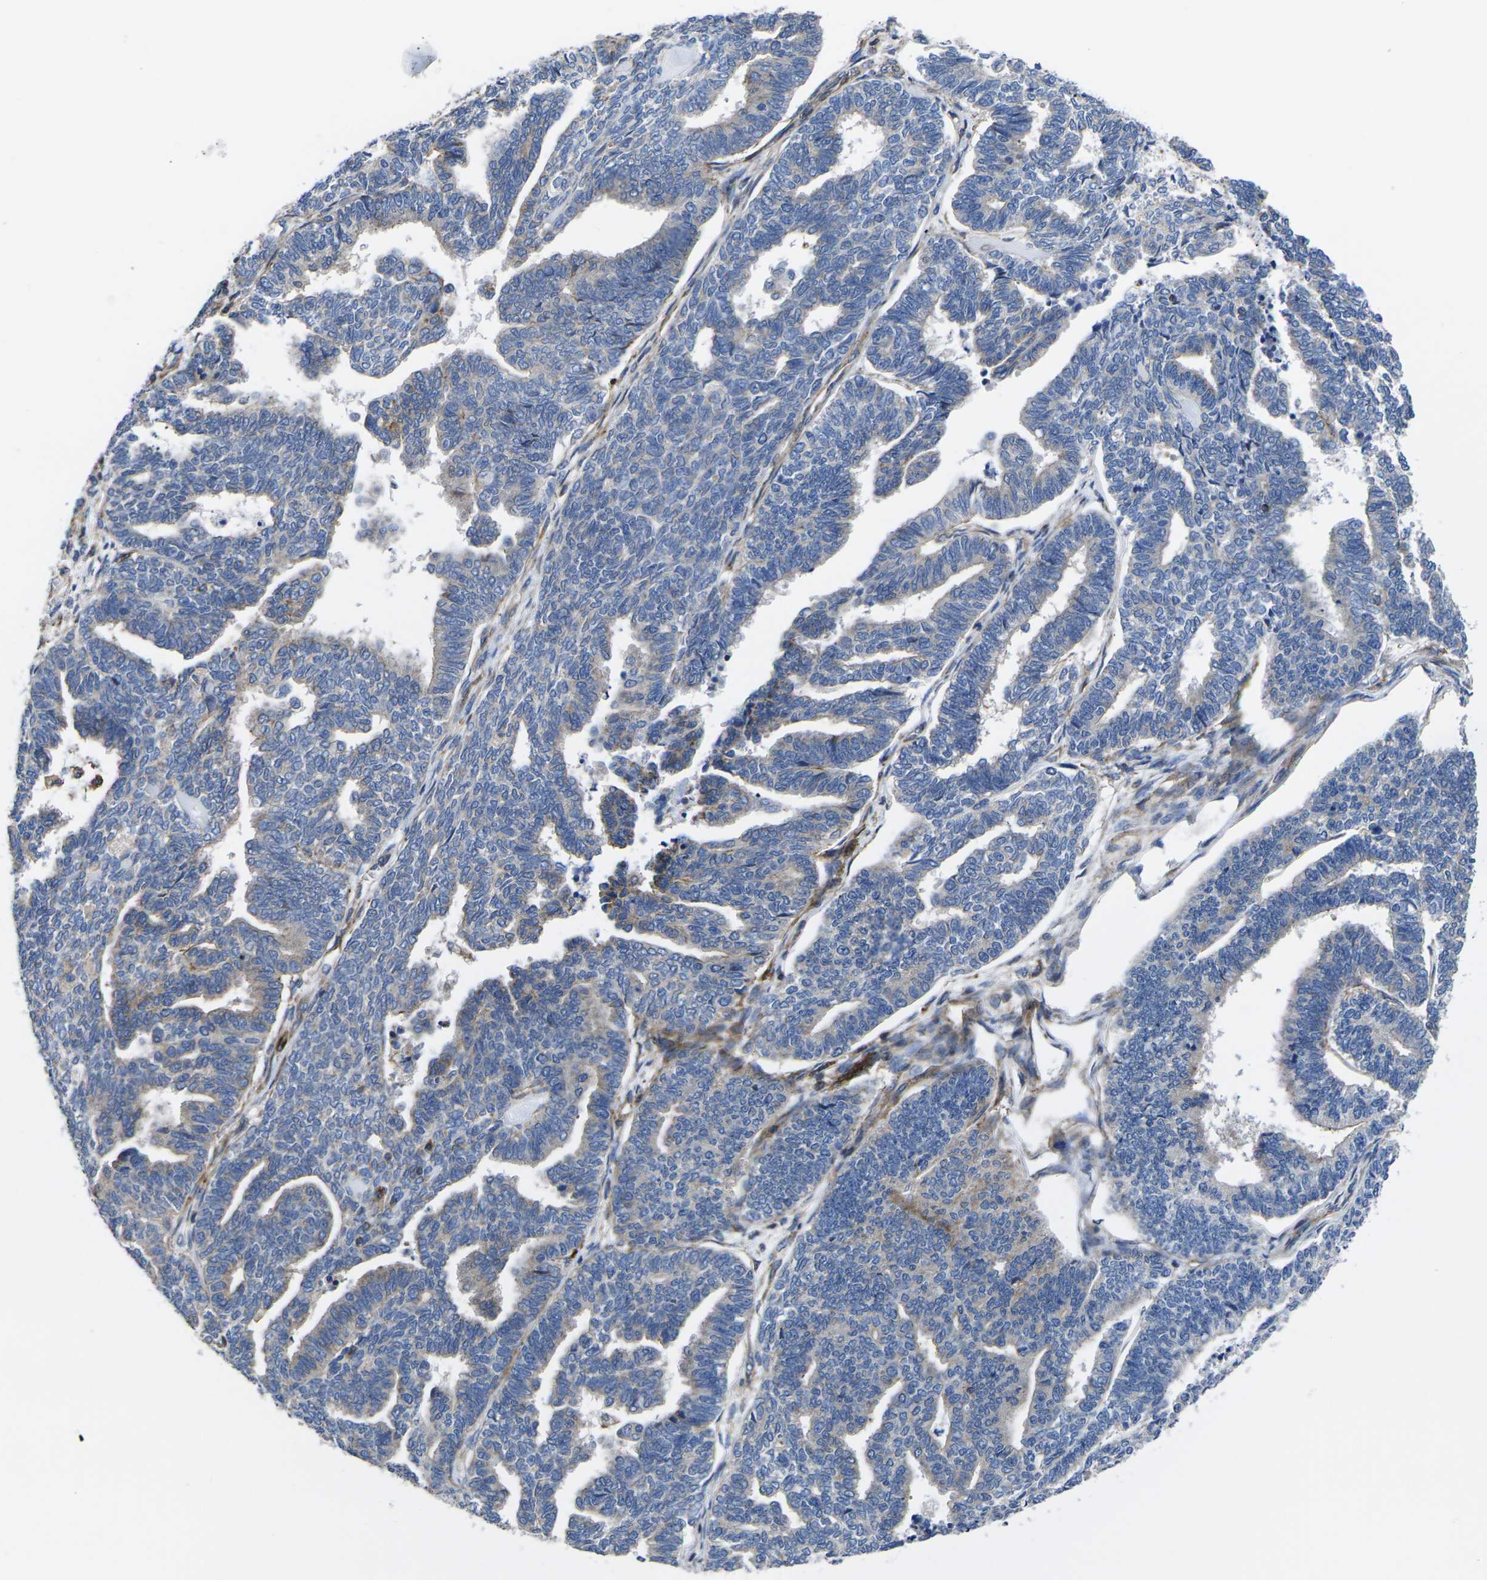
{"staining": {"intensity": "weak", "quantity": "<25%", "location": "cytoplasmic/membranous"}, "tissue": "endometrial cancer", "cell_type": "Tumor cells", "image_type": "cancer", "snomed": [{"axis": "morphology", "description": "Adenocarcinoma, NOS"}, {"axis": "topography", "description": "Endometrium"}], "caption": "This is a micrograph of immunohistochemistry (IHC) staining of endometrial cancer, which shows no positivity in tumor cells.", "gene": "GPR4", "patient": {"sex": "female", "age": 70}}